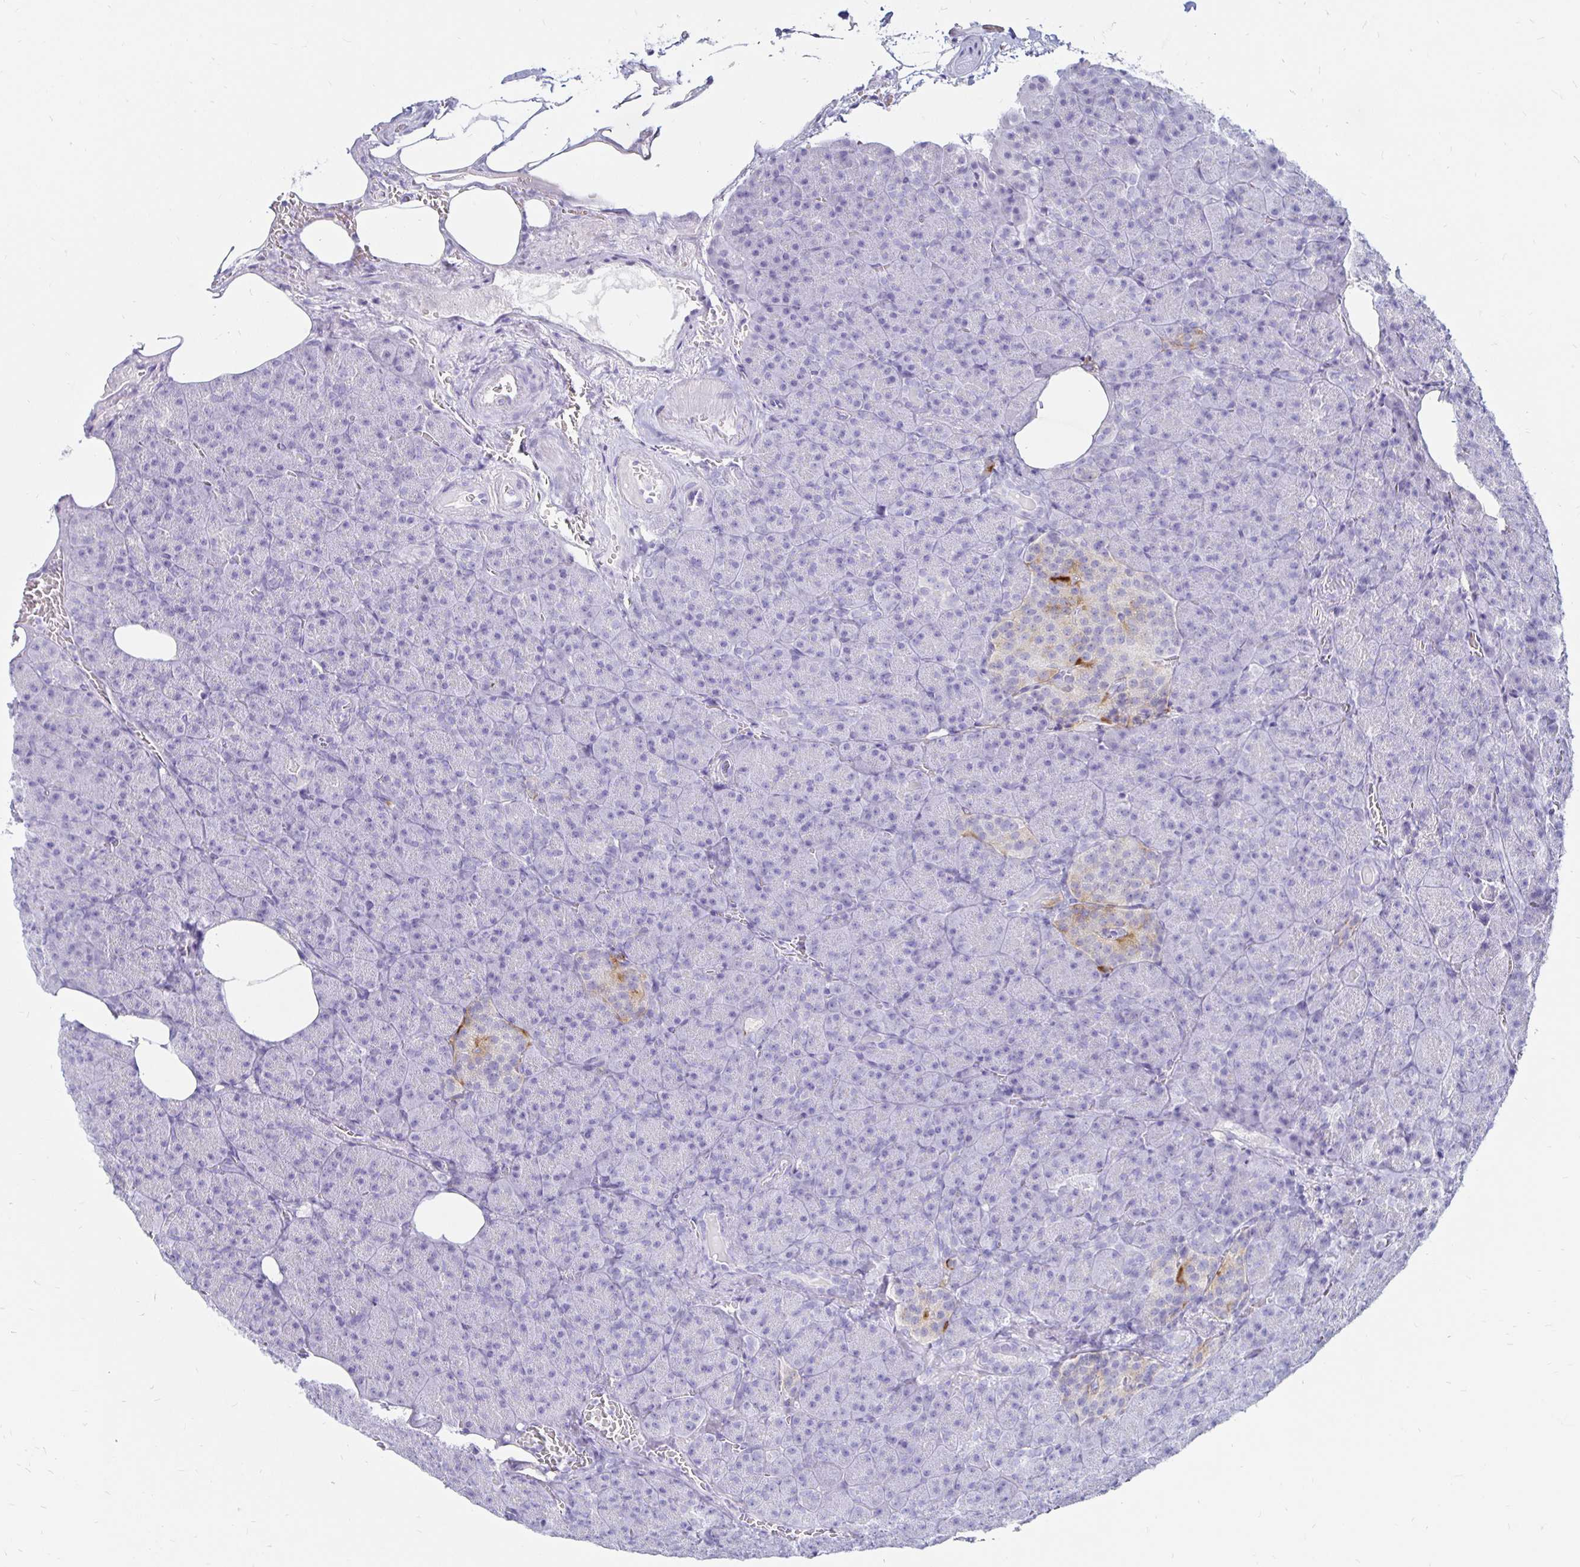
{"staining": {"intensity": "negative", "quantity": "none", "location": "none"}, "tissue": "pancreas", "cell_type": "Exocrine glandular cells", "image_type": "normal", "snomed": [{"axis": "morphology", "description": "Normal tissue, NOS"}, {"axis": "topography", "description": "Pancreas"}], "caption": "Photomicrograph shows no significant protein staining in exocrine glandular cells of normal pancreas. (DAB IHC visualized using brightfield microscopy, high magnification).", "gene": "TIMP1", "patient": {"sex": "female", "age": 74}}